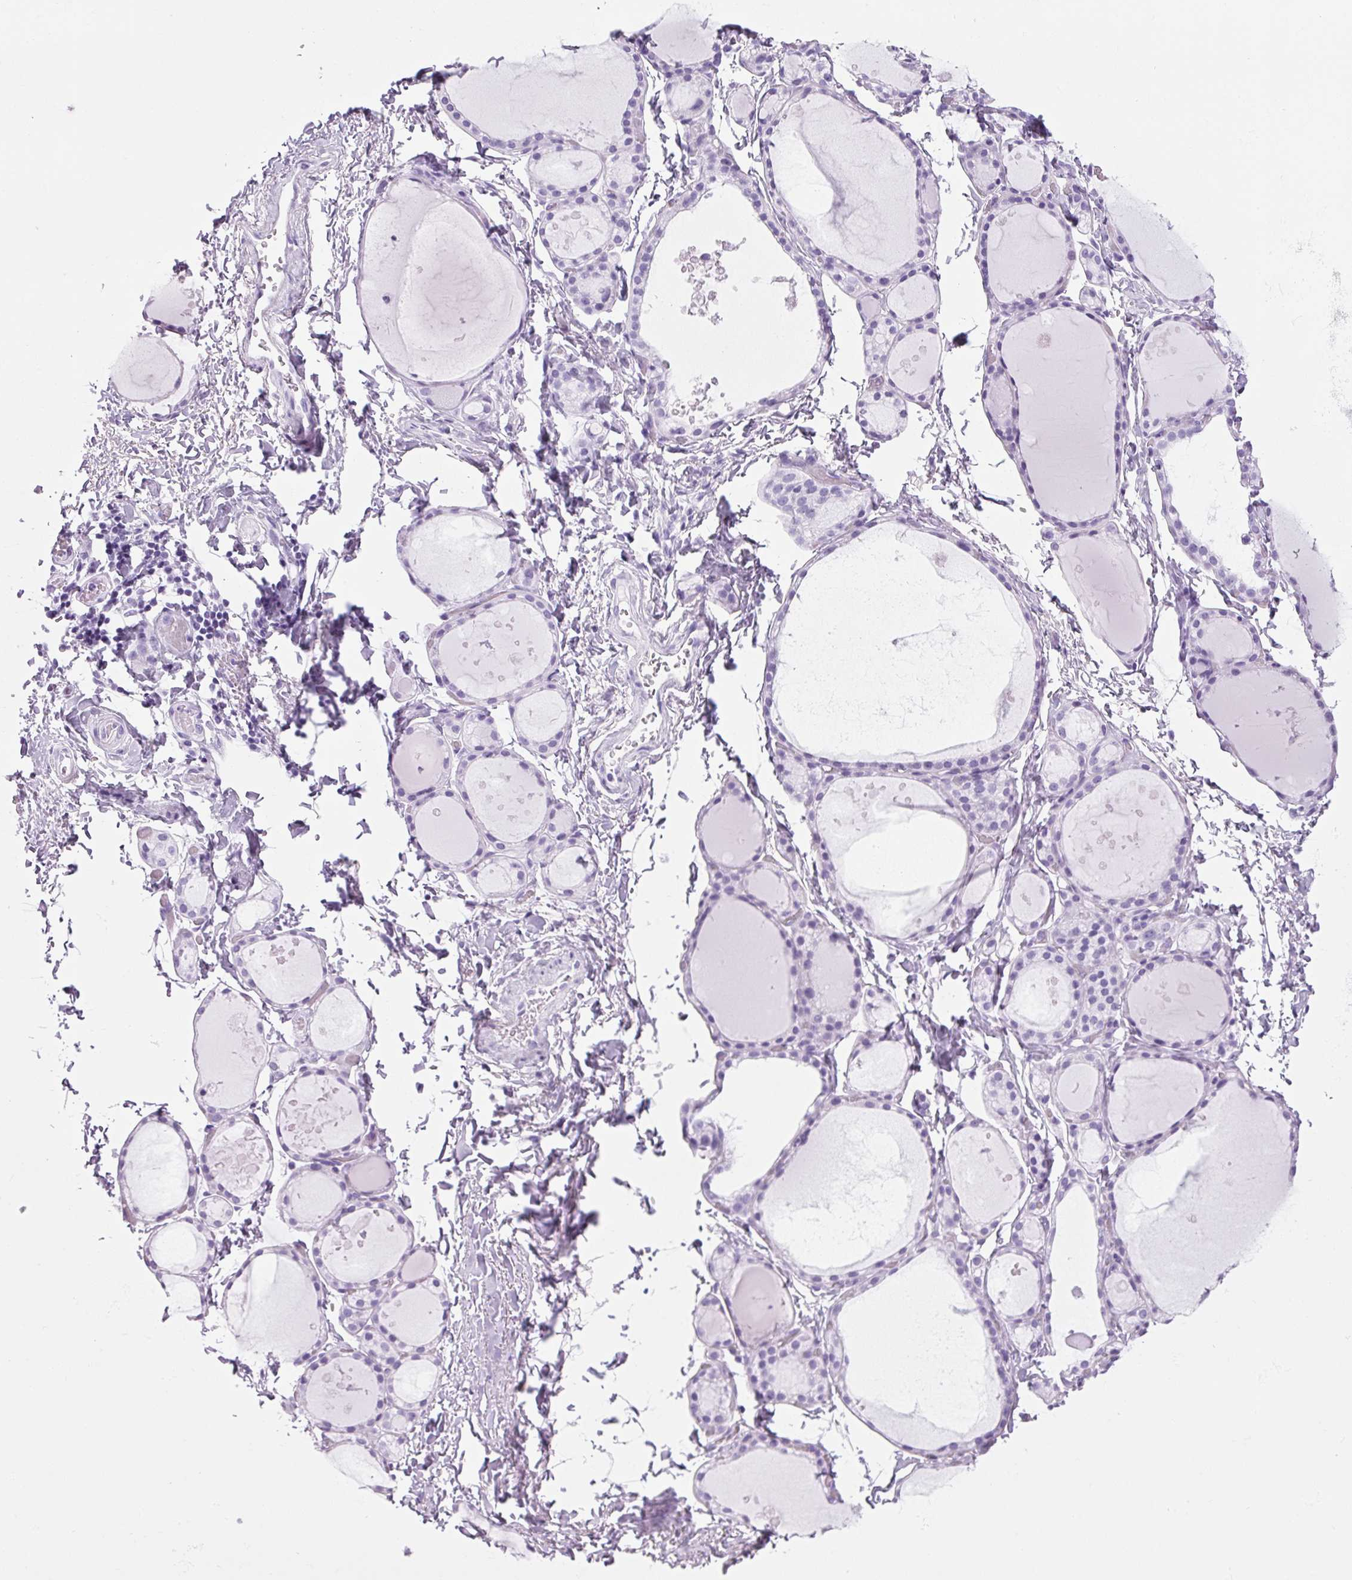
{"staining": {"intensity": "negative", "quantity": "none", "location": "none"}, "tissue": "thyroid gland", "cell_type": "Glandular cells", "image_type": "normal", "snomed": [{"axis": "morphology", "description": "Normal tissue, NOS"}, {"axis": "topography", "description": "Thyroid gland"}], "caption": "An immunohistochemistry image of normal thyroid gland is shown. There is no staining in glandular cells of thyroid gland. (IHC, brightfield microscopy, high magnification).", "gene": "PPP1R1A", "patient": {"sex": "male", "age": 68}}